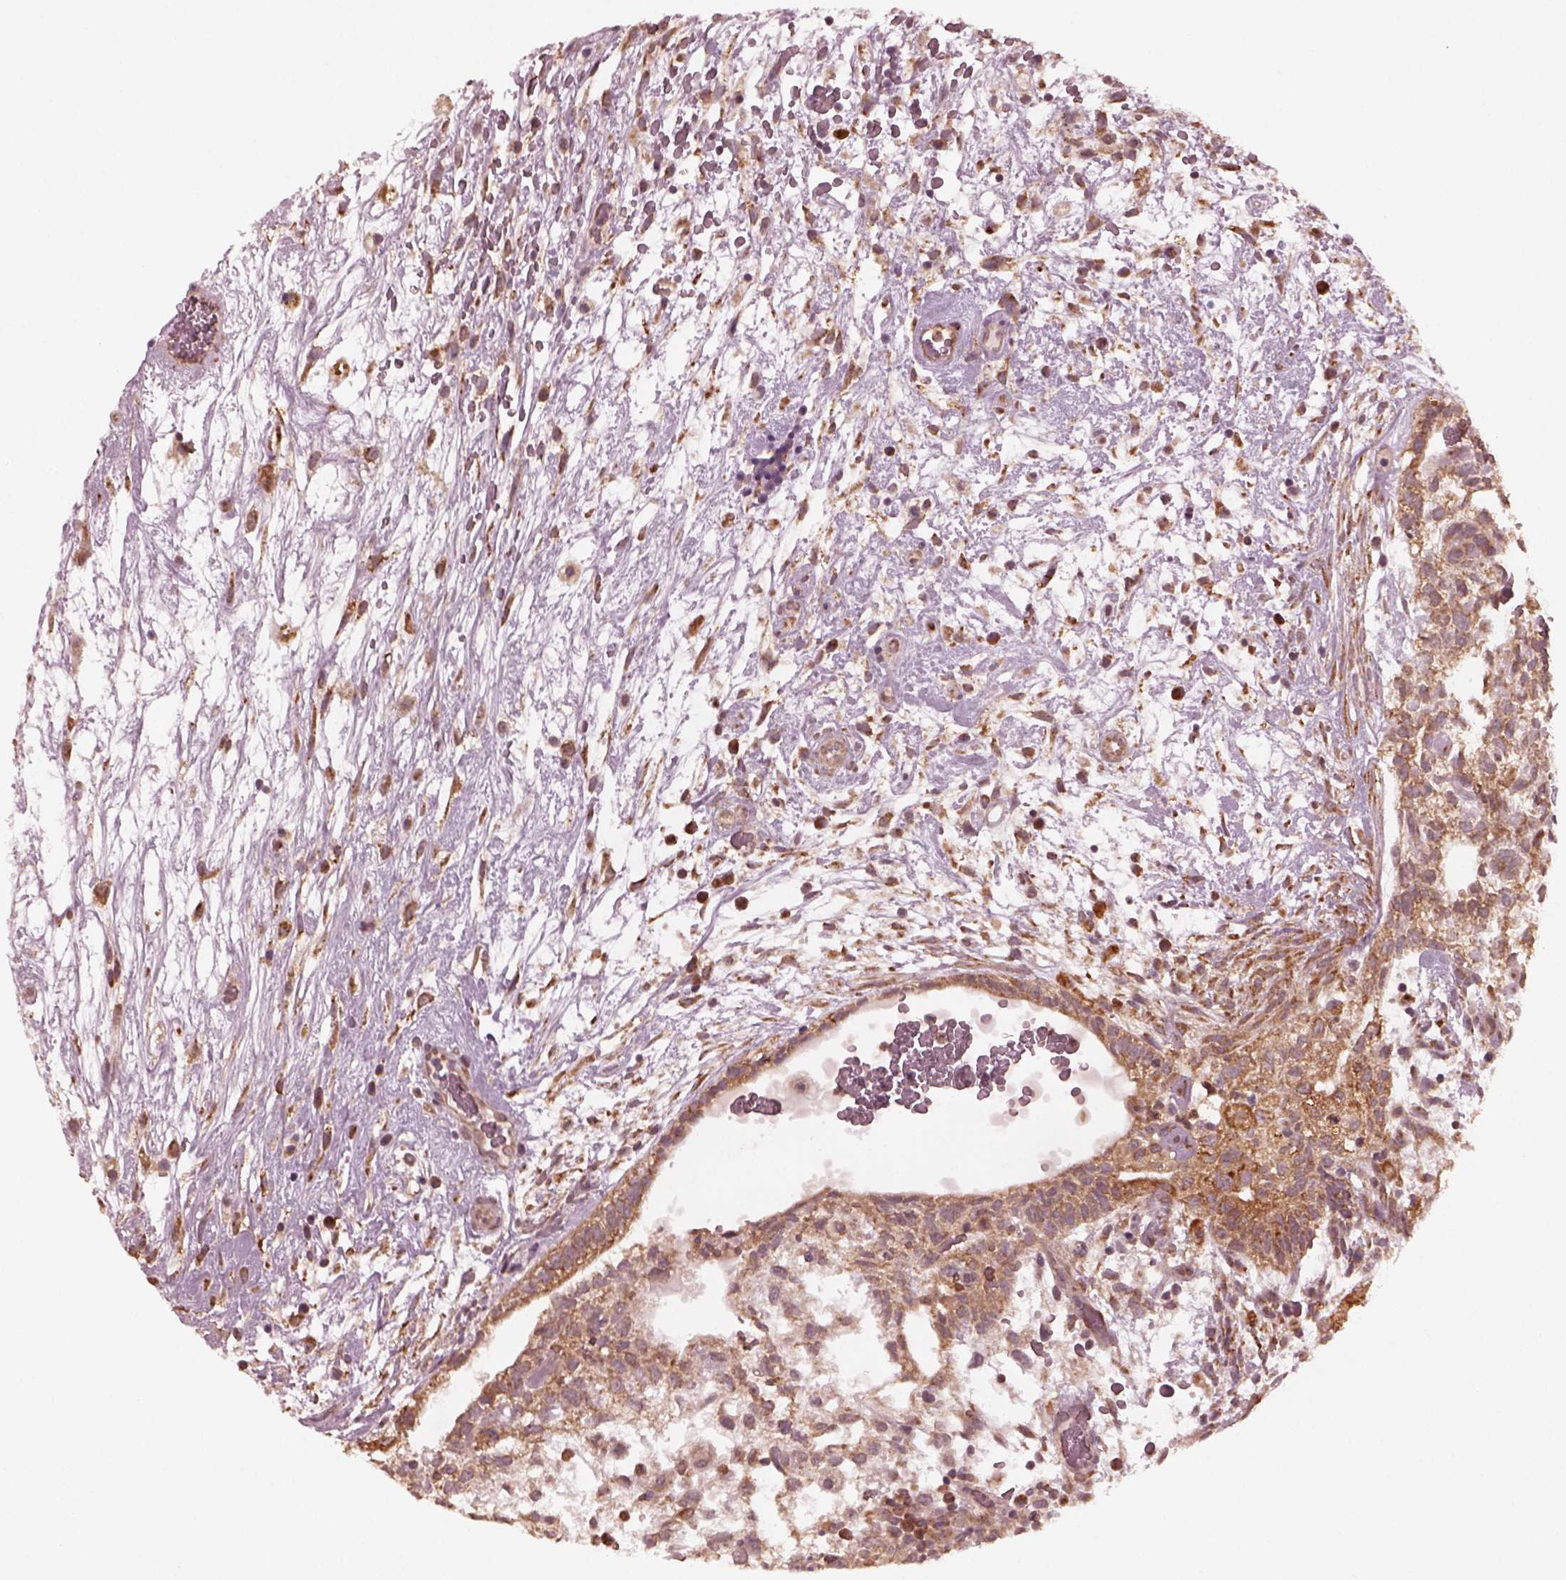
{"staining": {"intensity": "moderate", "quantity": ">75%", "location": "cytoplasmic/membranous"}, "tissue": "testis cancer", "cell_type": "Tumor cells", "image_type": "cancer", "snomed": [{"axis": "morphology", "description": "Normal tissue, NOS"}, {"axis": "morphology", "description": "Carcinoma, Embryonal, NOS"}, {"axis": "topography", "description": "Testis"}], "caption": "There is medium levels of moderate cytoplasmic/membranous positivity in tumor cells of embryonal carcinoma (testis), as demonstrated by immunohistochemical staining (brown color).", "gene": "FAF2", "patient": {"sex": "male", "age": 32}}